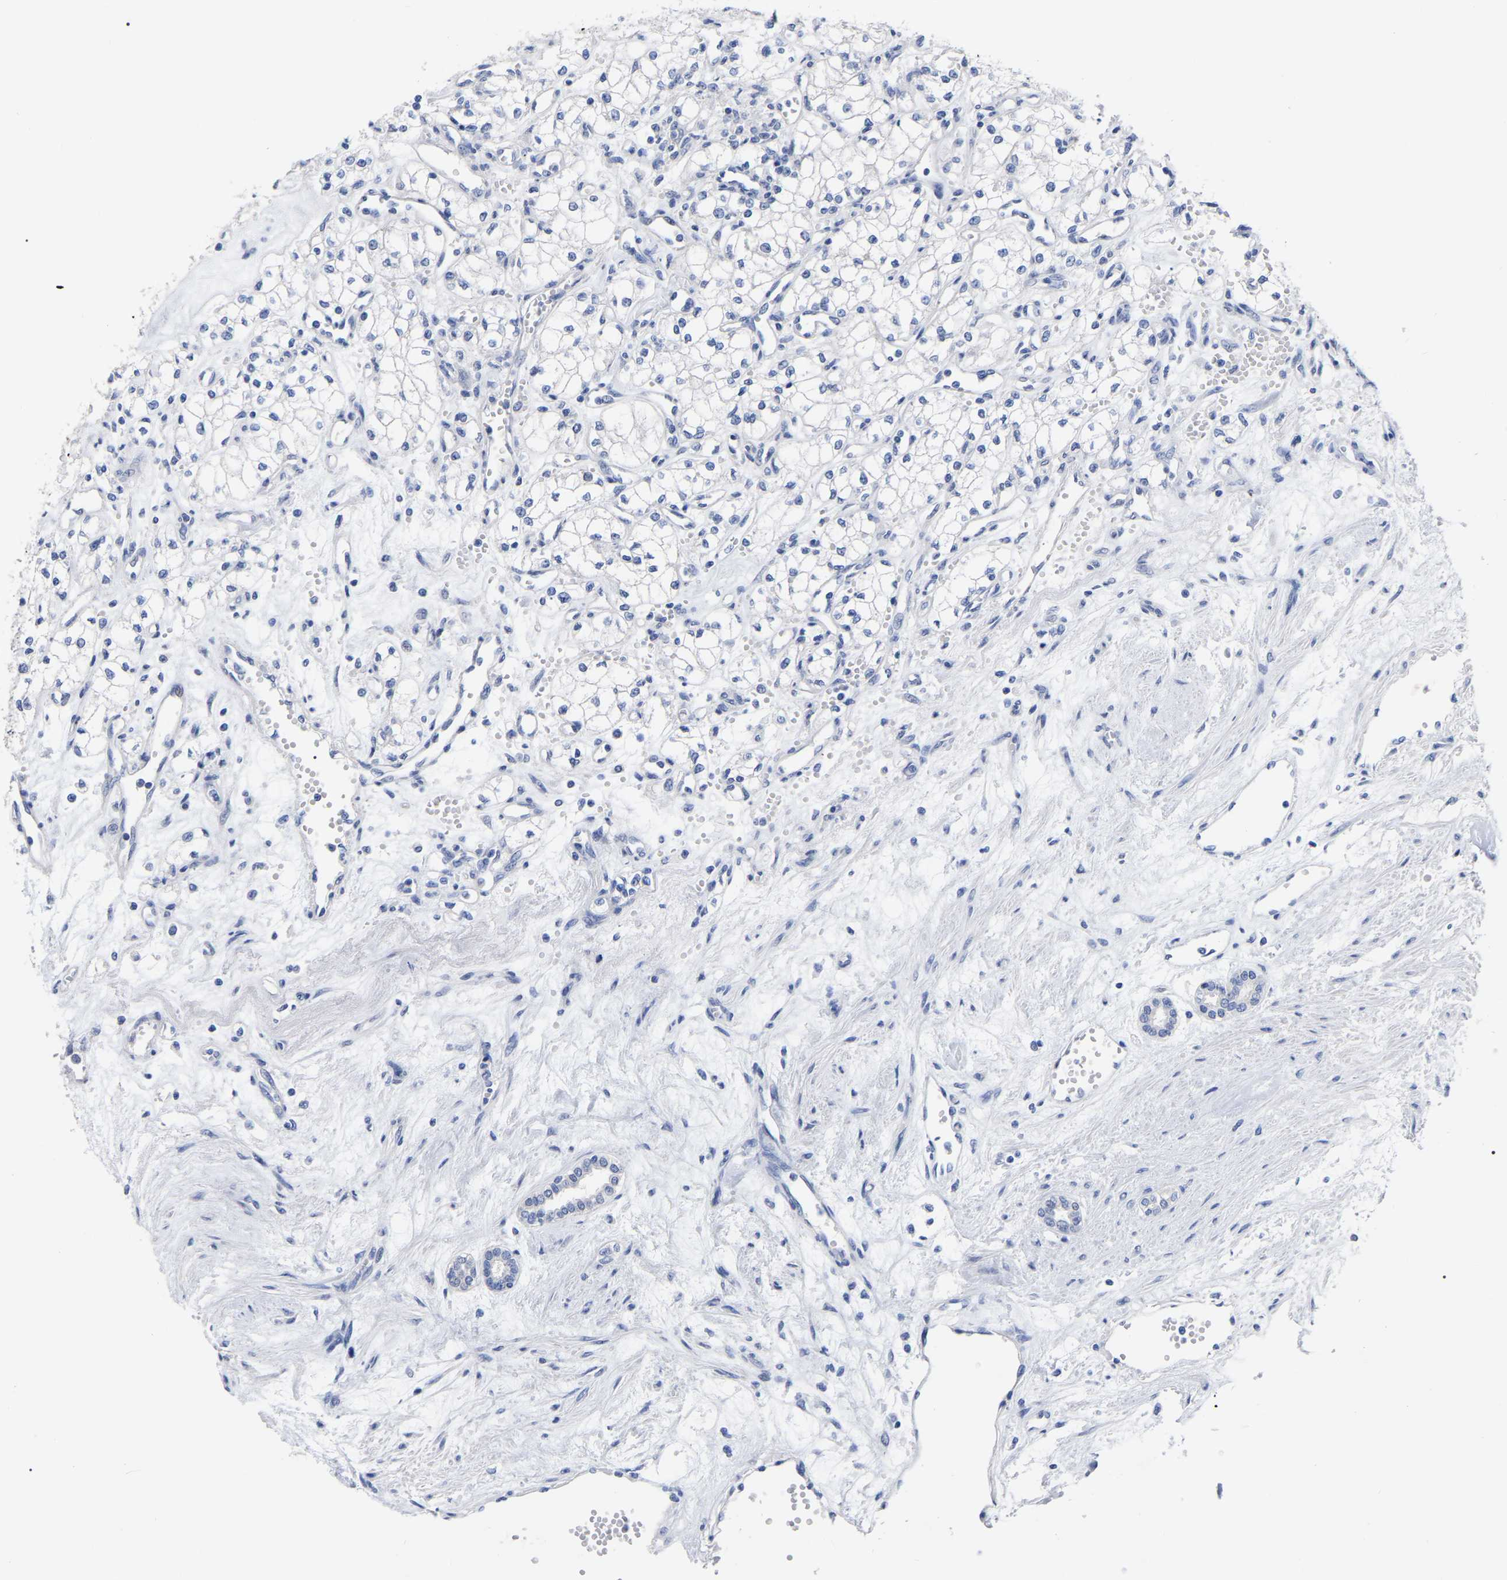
{"staining": {"intensity": "negative", "quantity": "none", "location": "none"}, "tissue": "renal cancer", "cell_type": "Tumor cells", "image_type": "cancer", "snomed": [{"axis": "morphology", "description": "Adenocarcinoma, NOS"}, {"axis": "topography", "description": "Kidney"}], "caption": "A photomicrograph of human renal adenocarcinoma is negative for staining in tumor cells.", "gene": "ANXA13", "patient": {"sex": "male", "age": 59}}